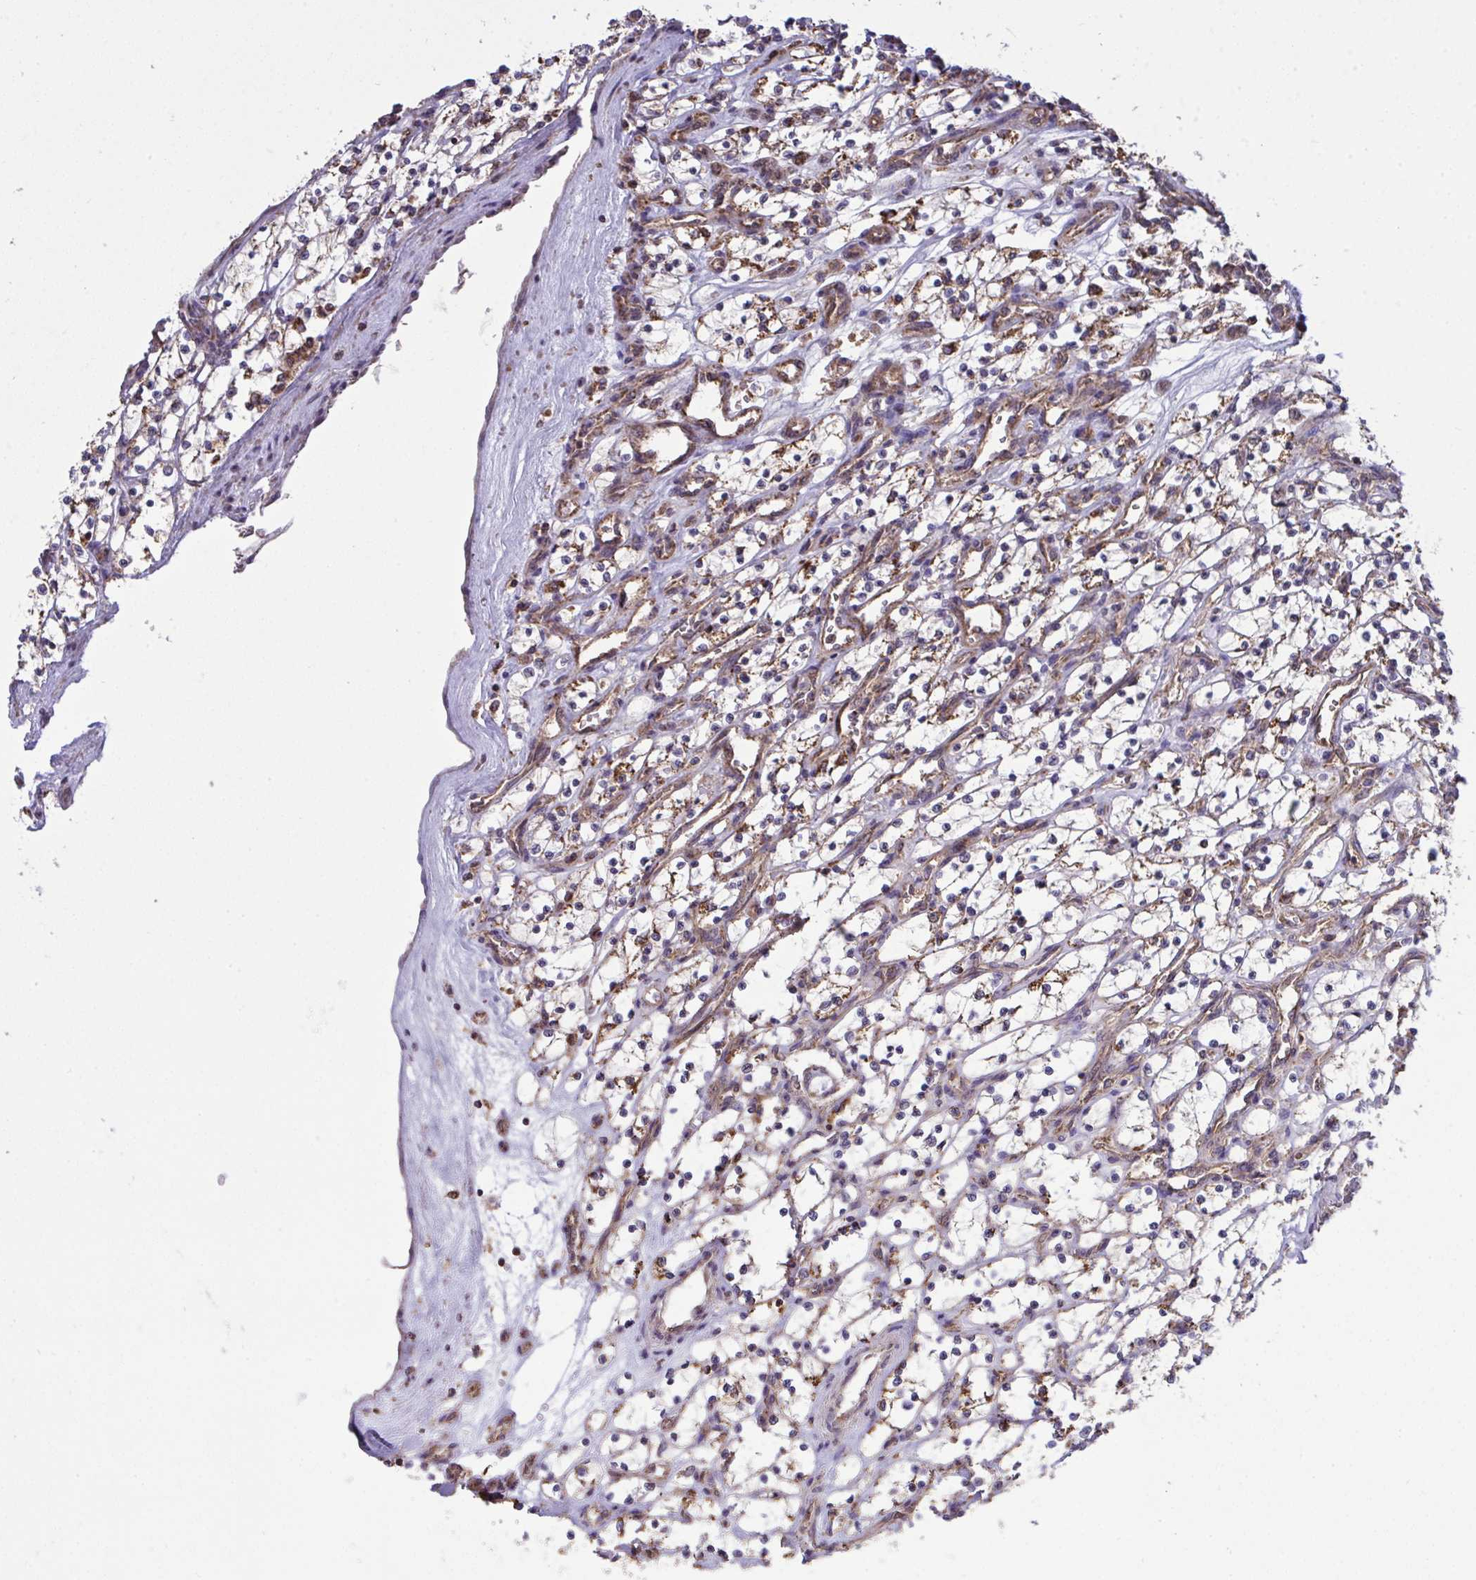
{"staining": {"intensity": "weak", "quantity": "<25%", "location": "cytoplasmic/membranous"}, "tissue": "renal cancer", "cell_type": "Tumor cells", "image_type": "cancer", "snomed": [{"axis": "morphology", "description": "Adenocarcinoma, NOS"}, {"axis": "topography", "description": "Kidney"}], "caption": "The photomicrograph shows no significant staining in tumor cells of renal cancer (adenocarcinoma).", "gene": "PPM1H", "patient": {"sex": "female", "age": 69}}